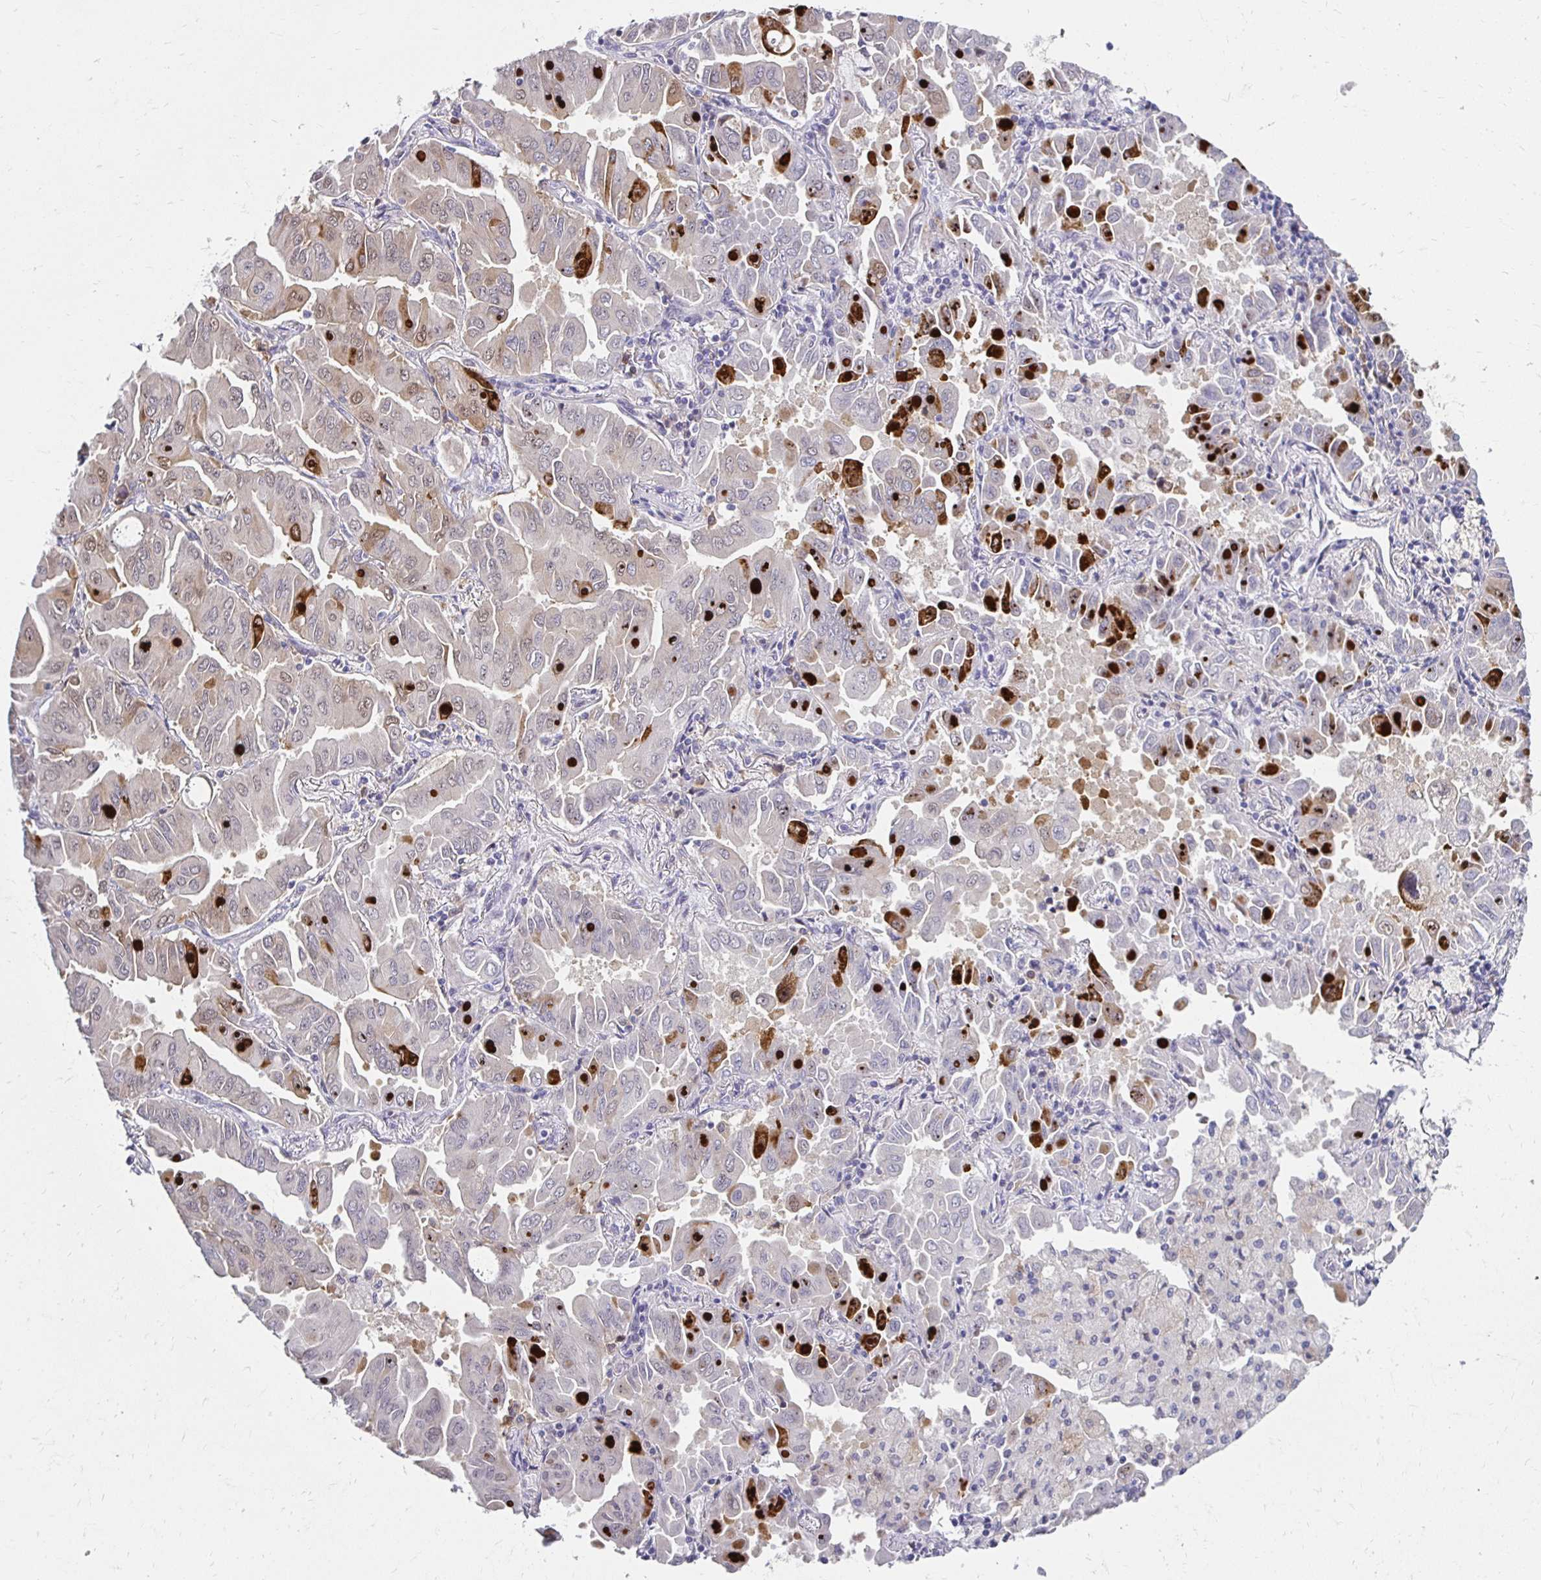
{"staining": {"intensity": "negative", "quantity": "none", "location": "none"}, "tissue": "lung cancer", "cell_type": "Tumor cells", "image_type": "cancer", "snomed": [{"axis": "morphology", "description": "Adenocarcinoma, NOS"}, {"axis": "topography", "description": "Lung"}], "caption": "The immunohistochemistry (IHC) image has no significant staining in tumor cells of lung cancer tissue.", "gene": "PADI2", "patient": {"sex": "male", "age": 64}}